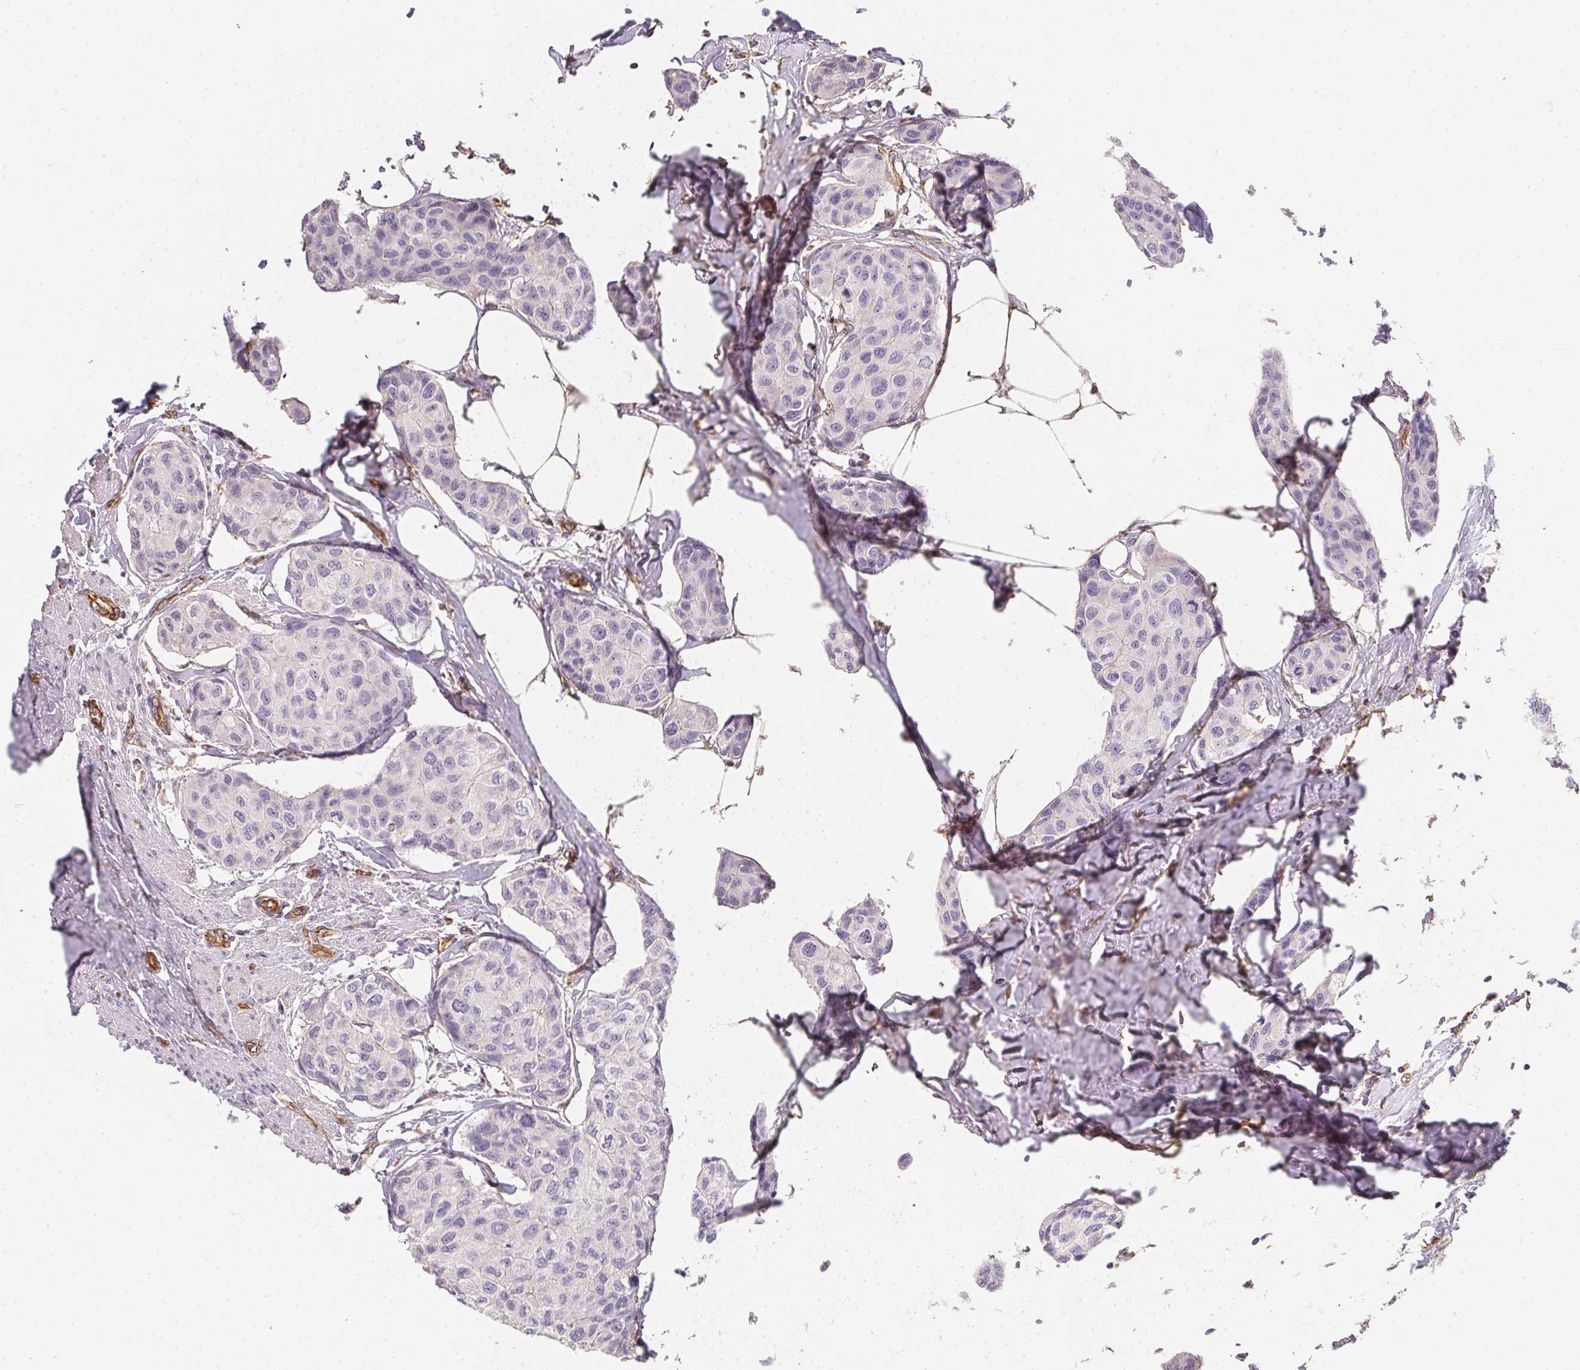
{"staining": {"intensity": "negative", "quantity": "none", "location": "none"}, "tissue": "breast cancer", "cell_type": "Tumor cells", "image_type": "cancer", "snomed": [{"axis": "morphology", "description": "Duct carcinoma"}, {"axis": "topography", "description": "Breast"}], "caption": "A histopathology image of intraductal carcinoma (breast) stained for a protein exhibits no brown staining in tumor cells.", "gene": "TBKBP1", "patient": {"sex": "female", "age": 80}}